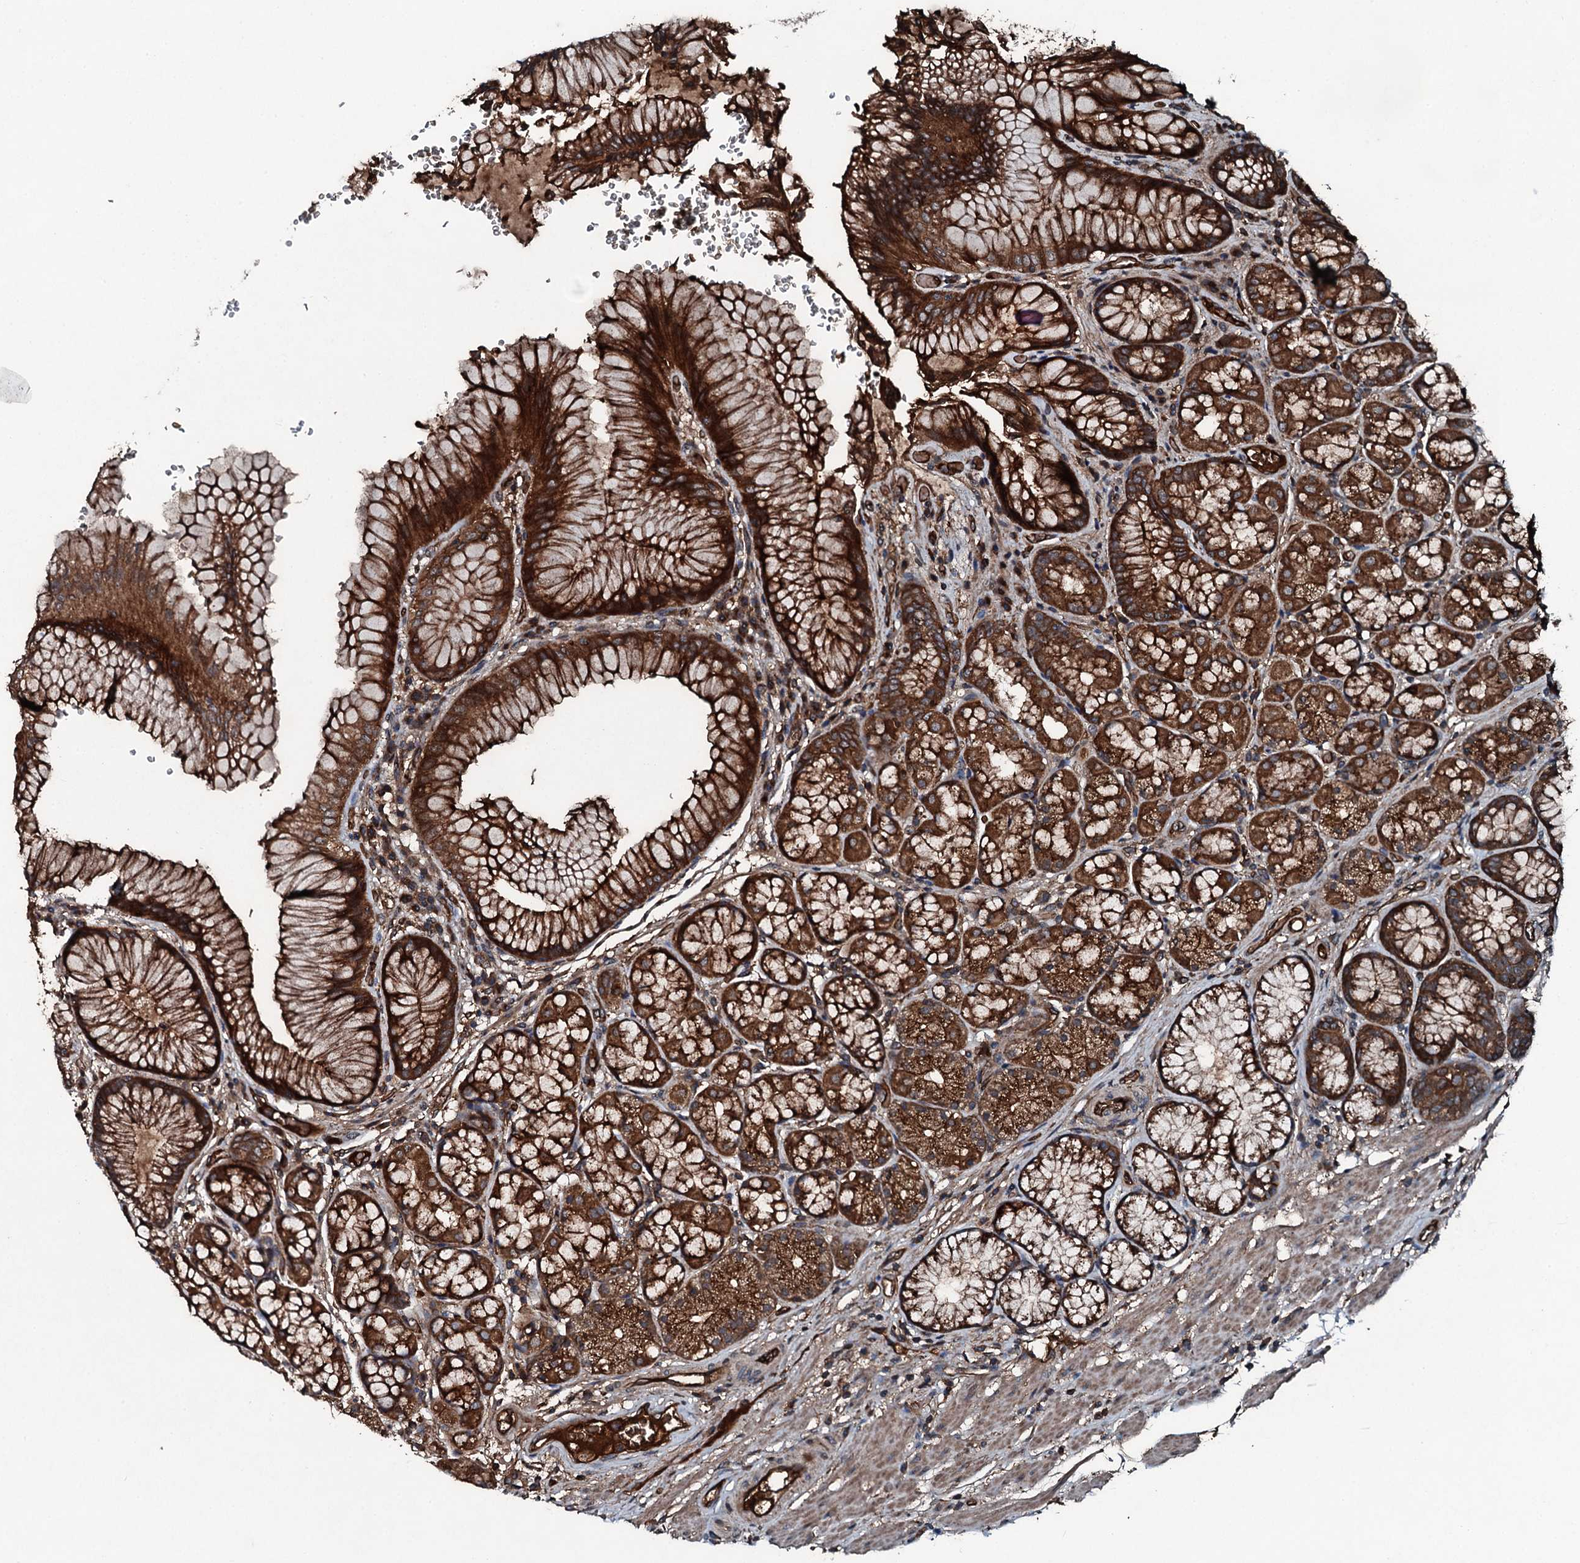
{"staining": {"intensity": "strong", "quantity": ">75%", "location": "cytoplasmic/membranous"}, "tissue": "stomach", "cell_type": "Glandular cells", "image_type": "normal", "snomed": [{"axis": "morphology", "description": "Normal tissue, NOS"}, {"axis": "topography", "description": "Stomach"}], "caption": "Strong cytoplasmic/membranous protein expression is appreciated in about >75% of glandular cells in stomach.", "gene": "TRIM7", "patient": {"sex": "male", "age": 63}}